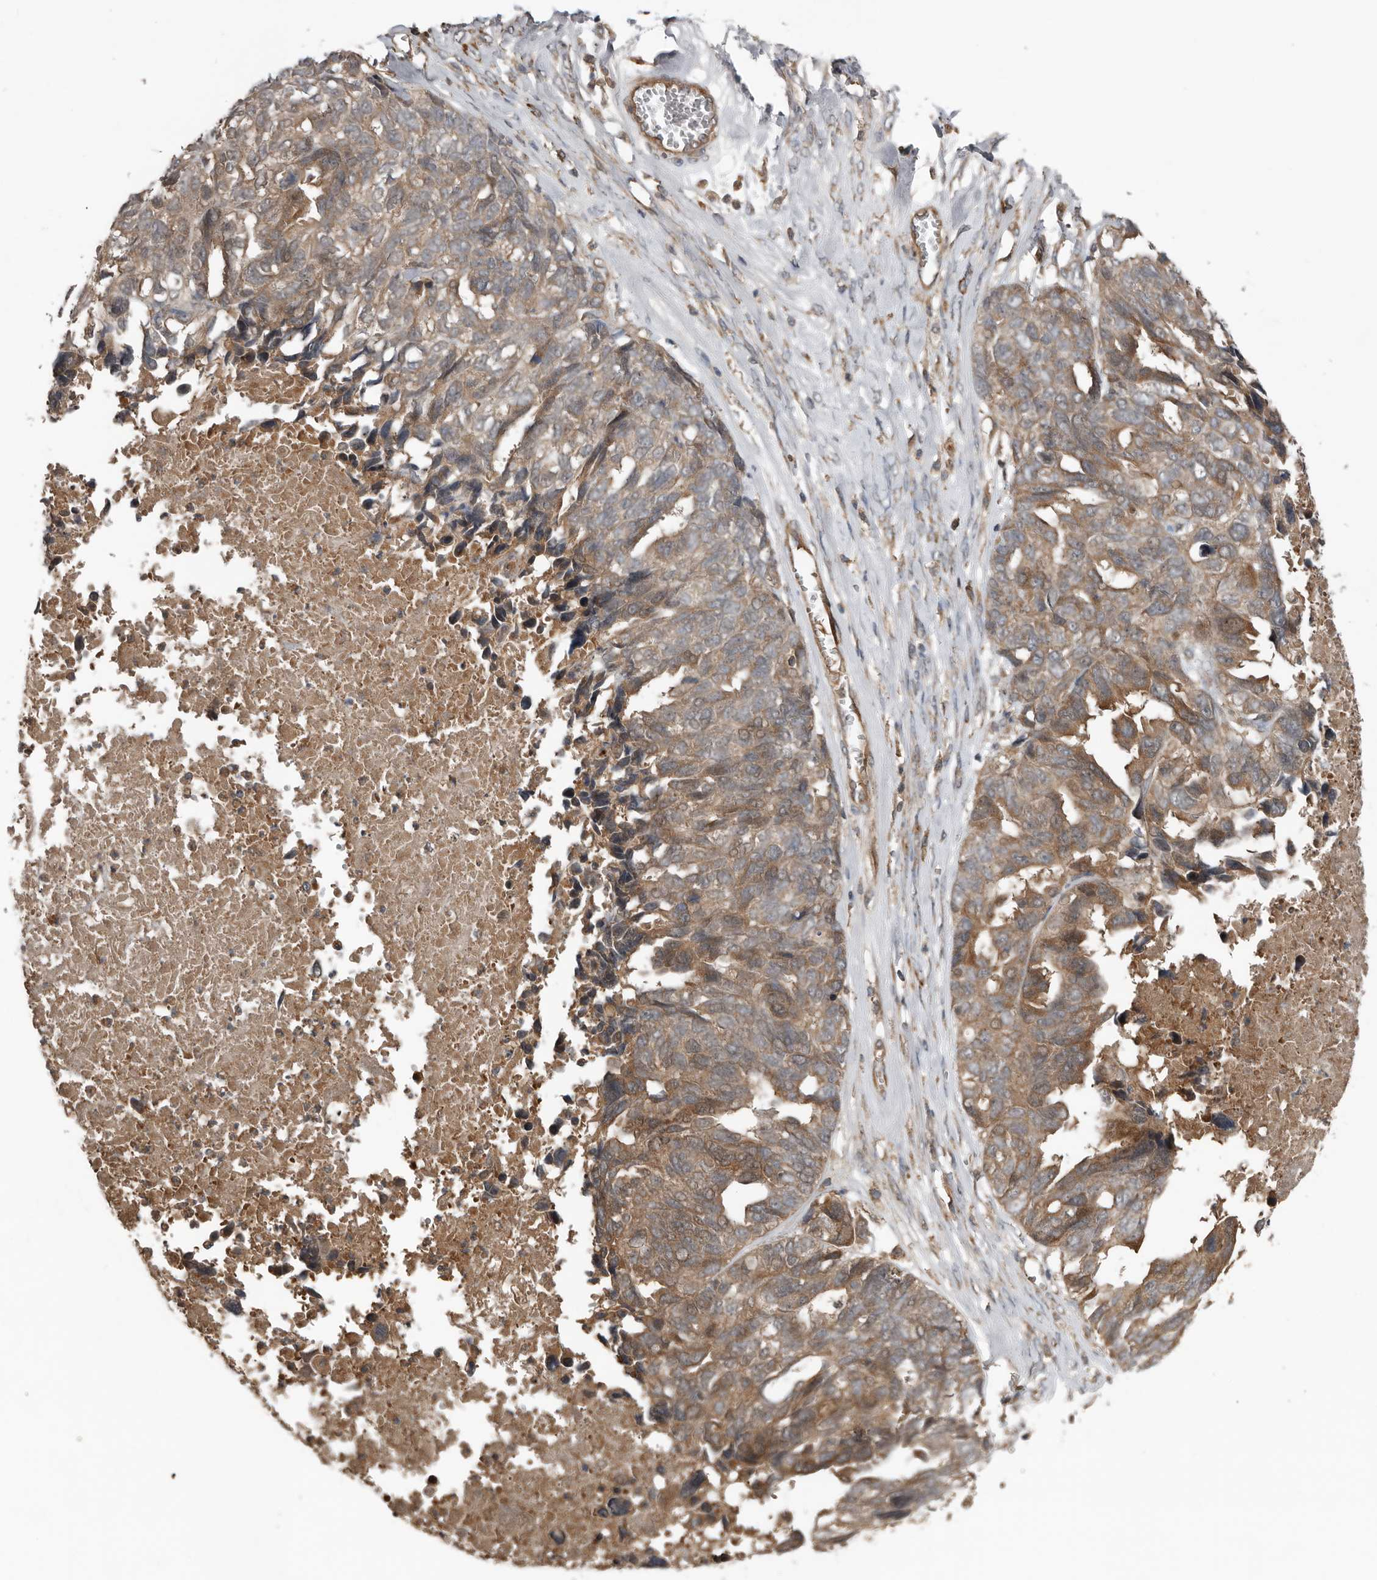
{"staining": {"intensity": "moderate", "quantity": ">75%", "location": "cytoplasmic/membranous"}, "tissue": "ovarian cancer", "cell_type": "Tumor cells", "image_type": "cancer", "snomed": [{"axis": "morphology", "description": "Cystadenocarcinoma, serous, NOS"}, {"axis": "topography", "description": "Ovary"}], "caption": "The image demonstrates immunohistochemical staining of ovarian serous cystadenocarcinoma. There is moderate cytoplasmic/membranous staining is identified in approximately >75% of tumor cells.", "gene": "DNAJB4", "patient": {"sex": "female", "age": 79}}